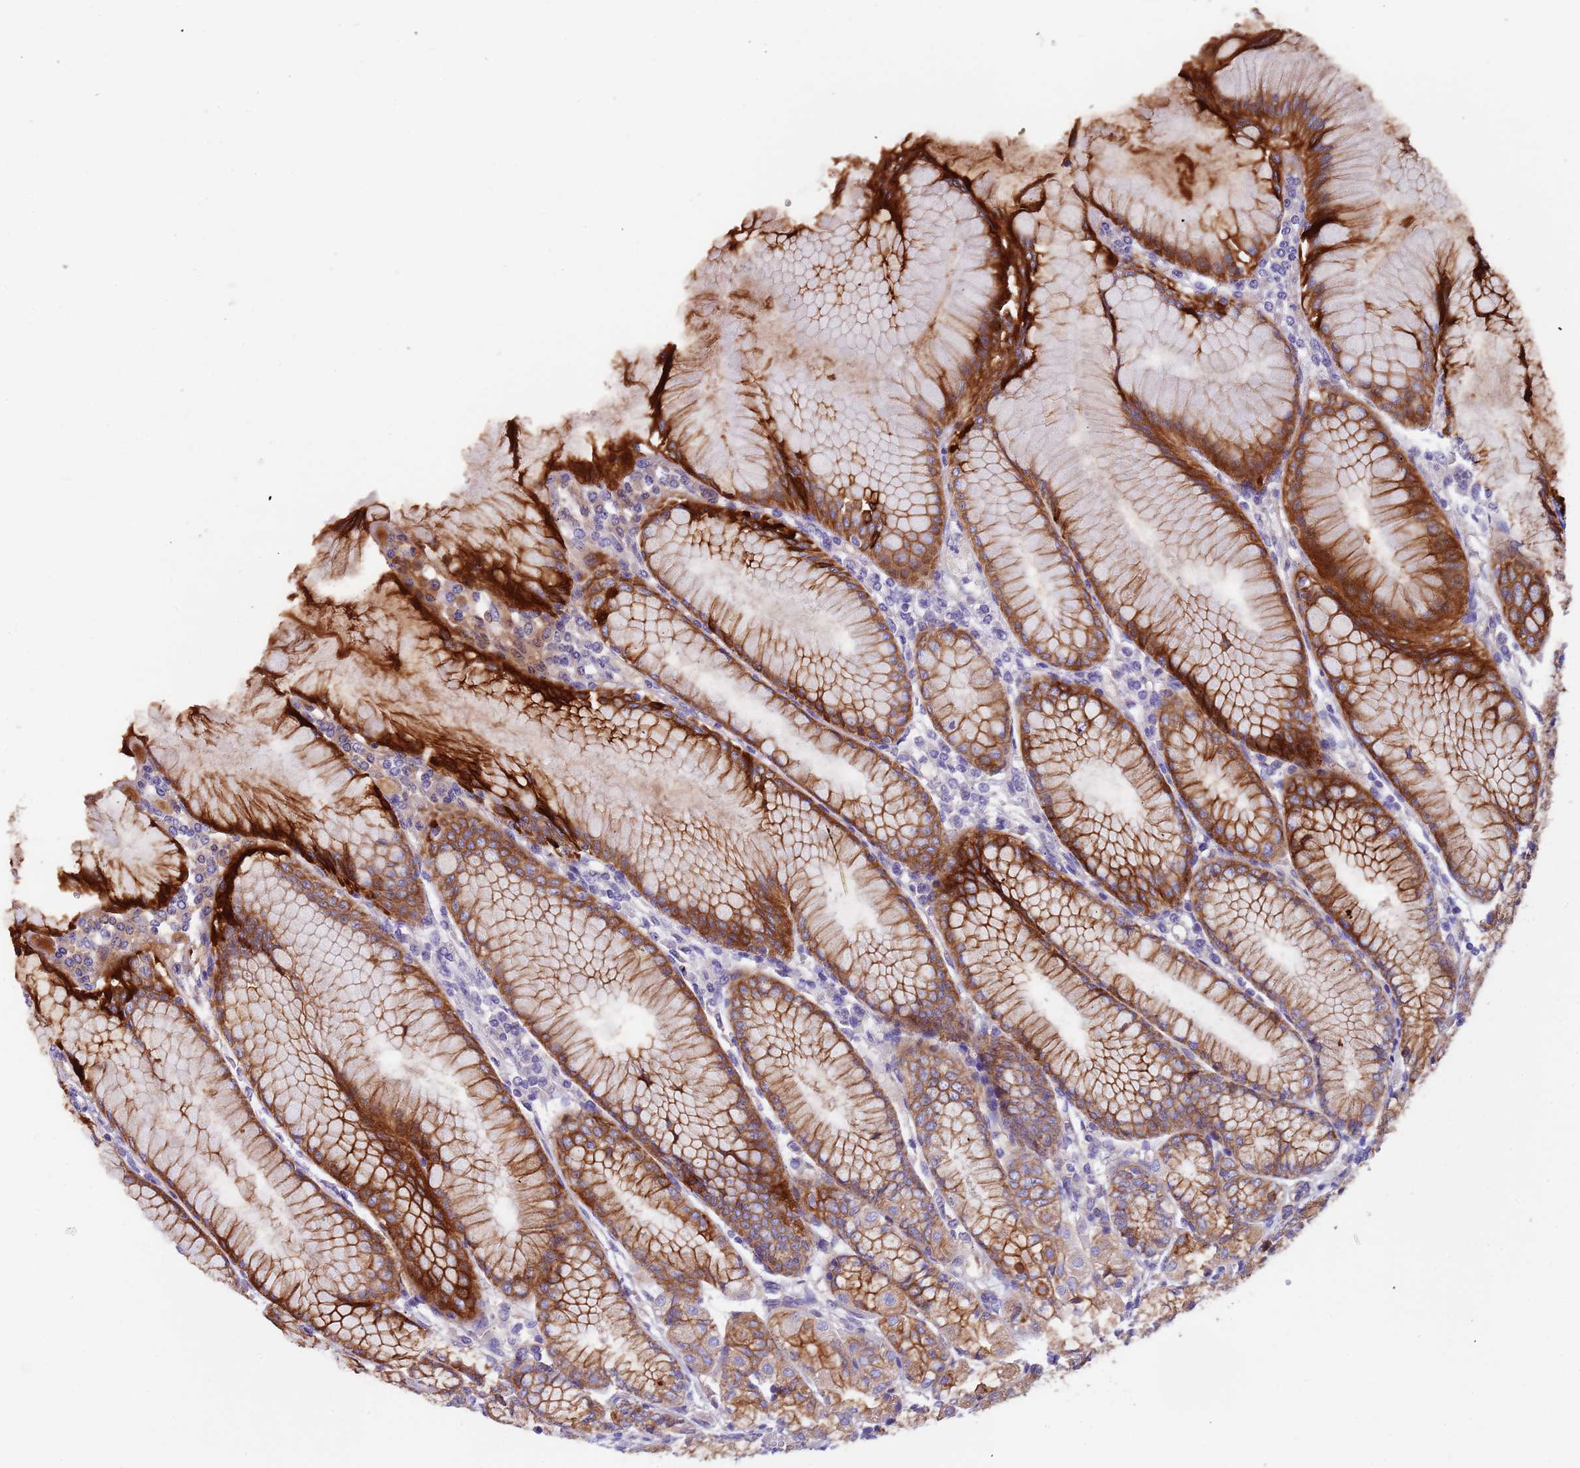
{"staining": {"intensity": "strong", "quantity": ">75%", "location": "cytoplasmic/membranous"}, "tissue": "stomach", "cell_type": "Glandular cells", "image_type": "normal", "snomed": [{"axis": "morphology", "description": "Normal tissue, NOS"}, {"axis": "topography", "description": "Stomach"}], "caption": "This histopathology image exhibits immunohistochemistry (IHC) staining of benign stomach, with high strong cytoplasmic/membranous positivity in about >75% of glandular cells.", "gene": "LAMB4", "patient": {"sex": "female", "age": 57}}